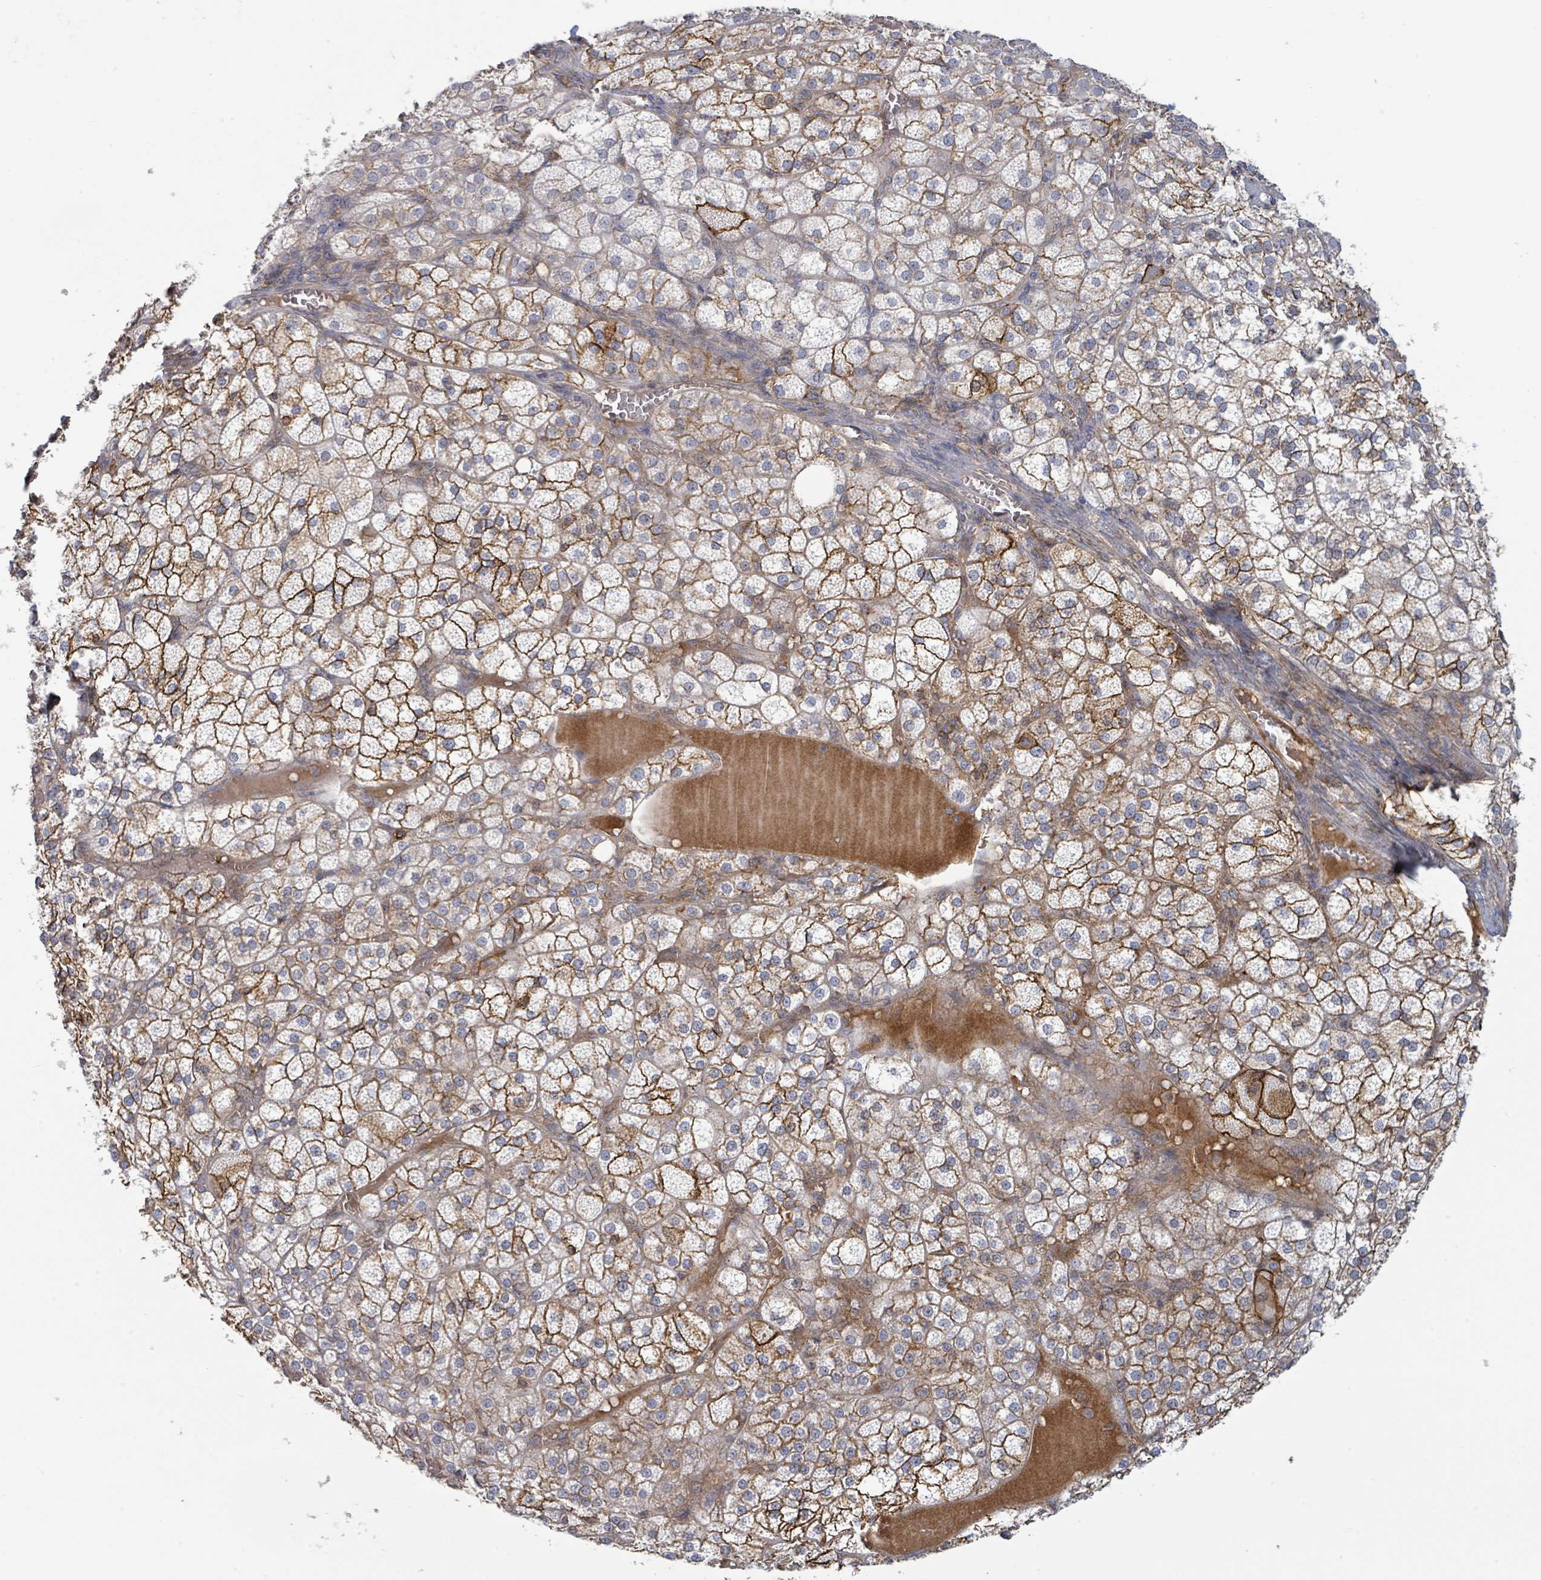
{"staining": {"intensity": "strong", "quantity": ">75%", "location": "cytoplasmic/membranous"}, "tissue": "adrenal gland", "cell_type": "Glandular cells", "image_type": "normal", "snomed": [{"axis": "morphology", "description": "Normal tissue, NOS"}, {"axis": "topography", "description": "Adrenal gland"}], "caption": "Protein expression analysis of benign adrenal gland demonstrates strong cytoplasmic/membranous positivity in about >75% of glandular cells. The staining was performed using DAB (3,3'-diaminobenzidine), with brown indicating positive protein expression. Nuclei are stained blue with hematoxylin.", "gene": "TNFRSF14", "patient": {"sex": "female", "age": 60}}